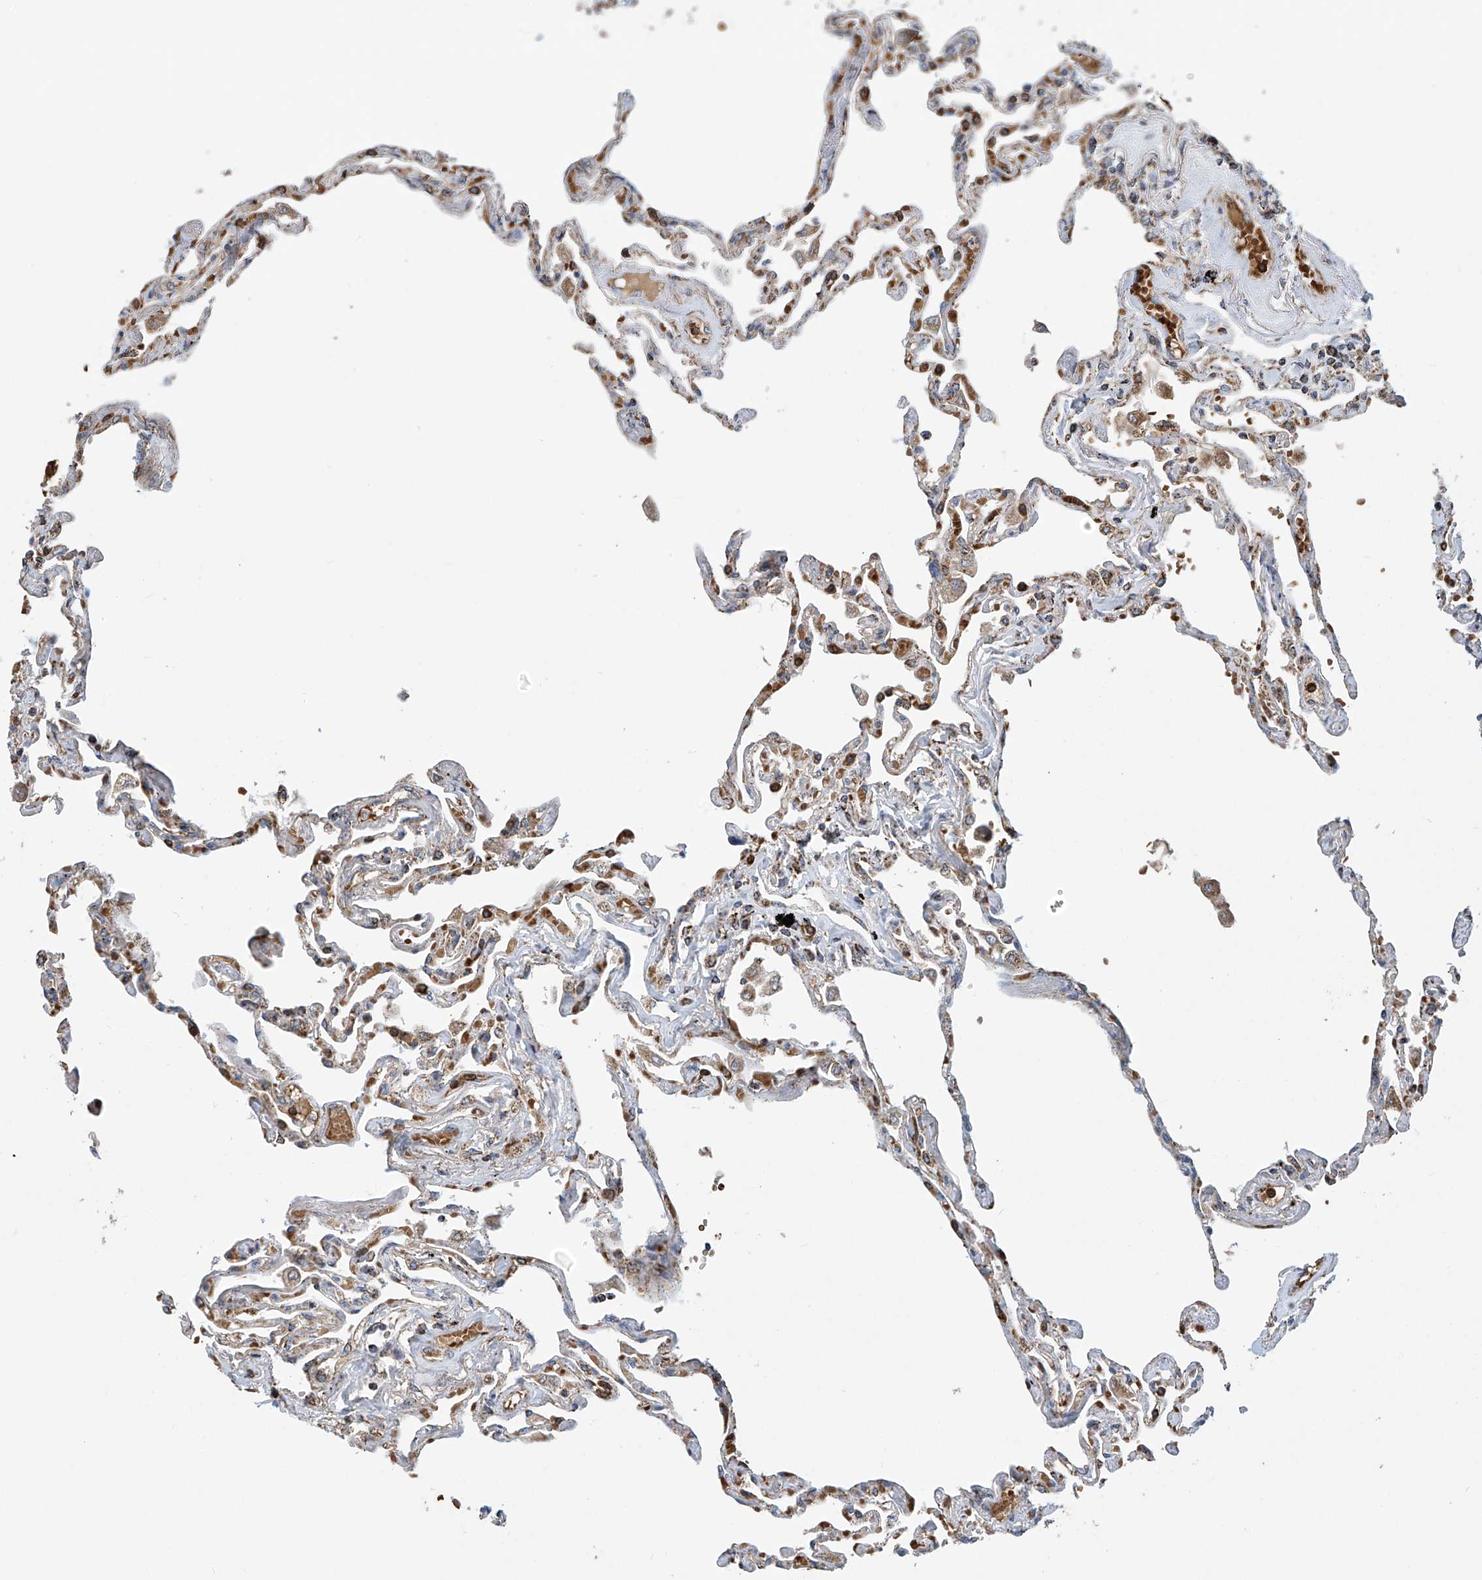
{"staining": {"intensity": "moderate", "quantity": "25%-75%", "location": "cytoplasmic/membranous"}, "tissue": "lung", "cell_type": "Alveolar cells", "image_type": "normal", "snomed": [{"axis": "morphology", "description": "Normal tissue, NOS"}, {"axis": "topography", "description": "Lung"}], "caption": "Immunohistochemistry photomicrograph of normal human lung stained for a protein (brown), which shows medium levels of moderate cytoplasmic/membranous staining in about 25%-75% of alveolar cells.", "gene": "COMMD1", "patient": {"sex": "female", "age": 67}}